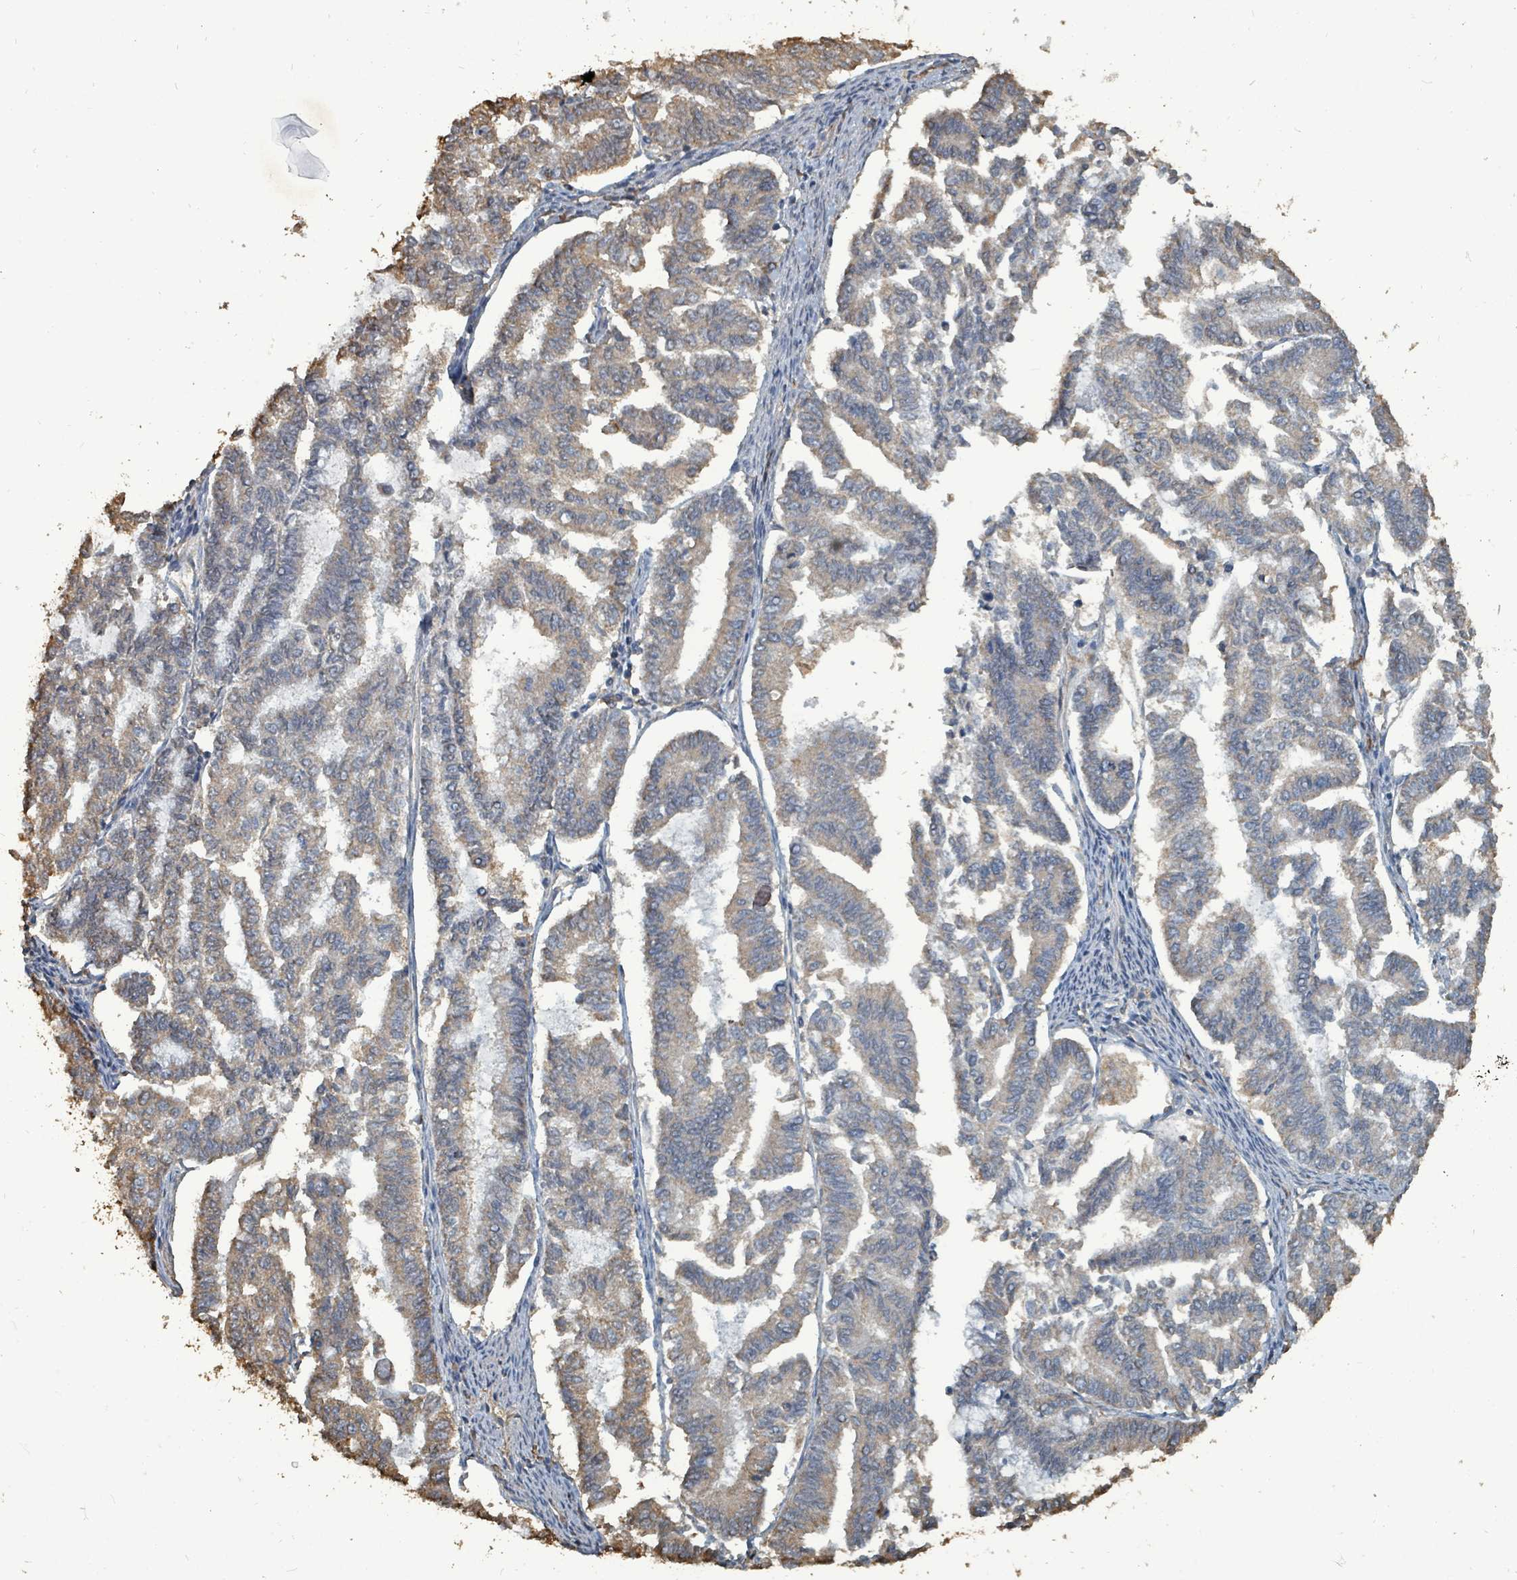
{"staining": {"intensity": "weak", "quantity": ">75%", "location": "cytoplasmic/membranous"}, "tissue": "endometrial cancer", "cell_type": "Tumor cells", "image_type": "cancer", "snomed": [{"axis": "morphology", "description": "Adenocarcinoma, NOS"}, {"axis": "topography", "description": "Endometrium"}], "caption": "Endometrial adenocarcinoma stained with immunohistochemistry (IHC) reveals weak cytoplasmic/membranous staining in about >75% of tumor cells. (DAB (3,3'-diaminobenzidine) IHC, brown staining for protein, blue staining for nuclei).", "gene": "C6orf52", "patient": {"sex": "female", "age": 79}}